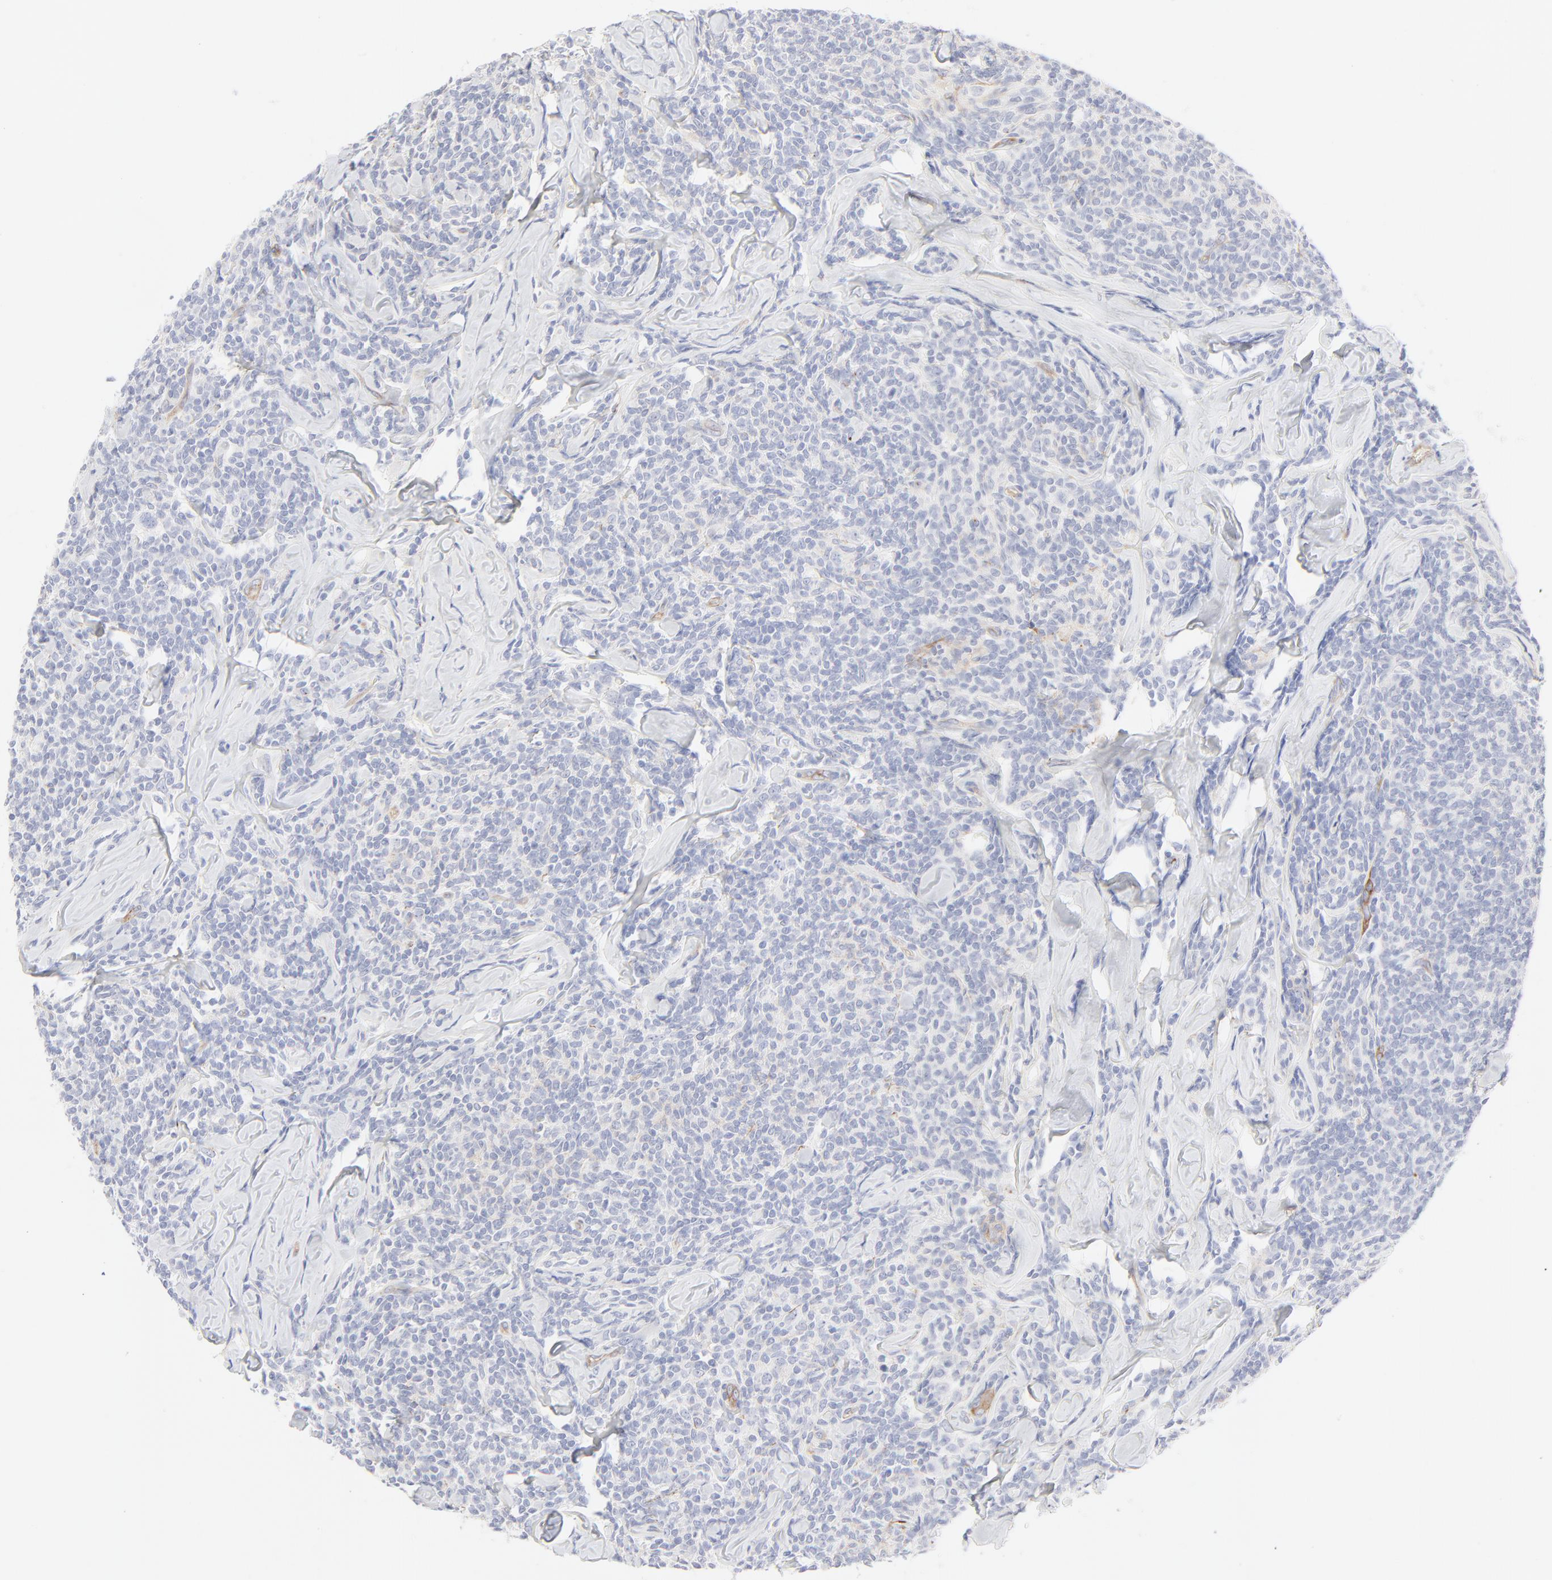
{"staining": {"intensity": "negative", "quantity": "none", "location": "none"}, "tissue": "lymphoma", "cell_type": "Tumor cells", "image_type": "cancer", "snomed": [{"axis": "morphology", "description": "Malignant lymphoma, non-Hodgkin's type, Low grade"}, {"axis": "topography", "description": "Lymph node"}], "caption": "An image of human low-grade malignant lymphoma, non-Hodgkin's type is negative for staining in tumor cells.", "gene": "ITGA5", "patient": {"sex": "female", "age": 56}}